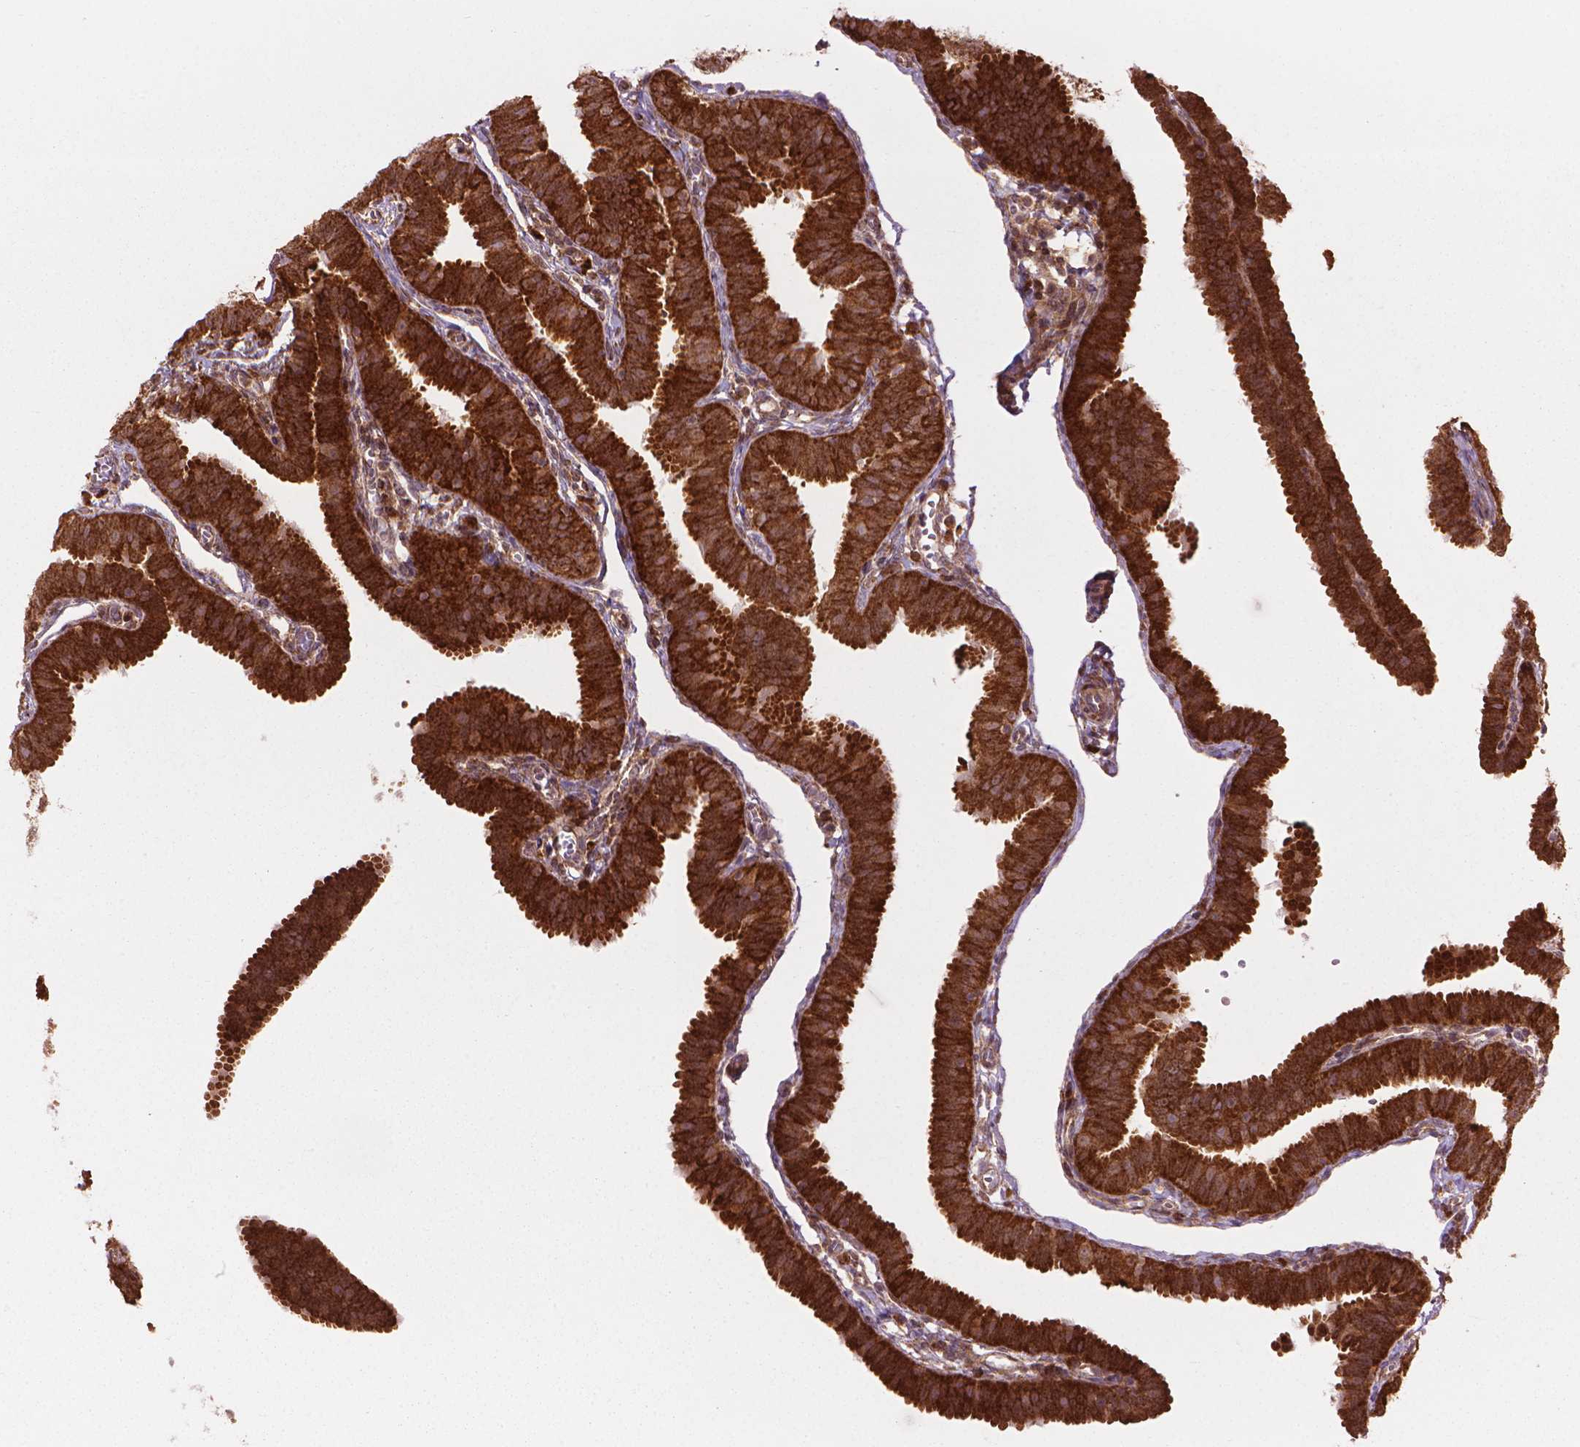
{"staining": {"intensity": "strong", "quantity": ">75%", "location": "cytoplasmic/membranous"}, "tissue": "fallopian tube", "cell_type": "Glandular cells", "image_type": "normal", "snomed": [{"axis": "morphology", "description": "Normal tissue, NOS"}, {"axis": "topography", "description": "Fallopian tube"}], "caption": "Strong cytoplasmic/membranous positivity is present in about >75% of glandular cells in benign fallopian tube.", "gene": "VARS2", "patient": {"sex": "female", "age": 25}}